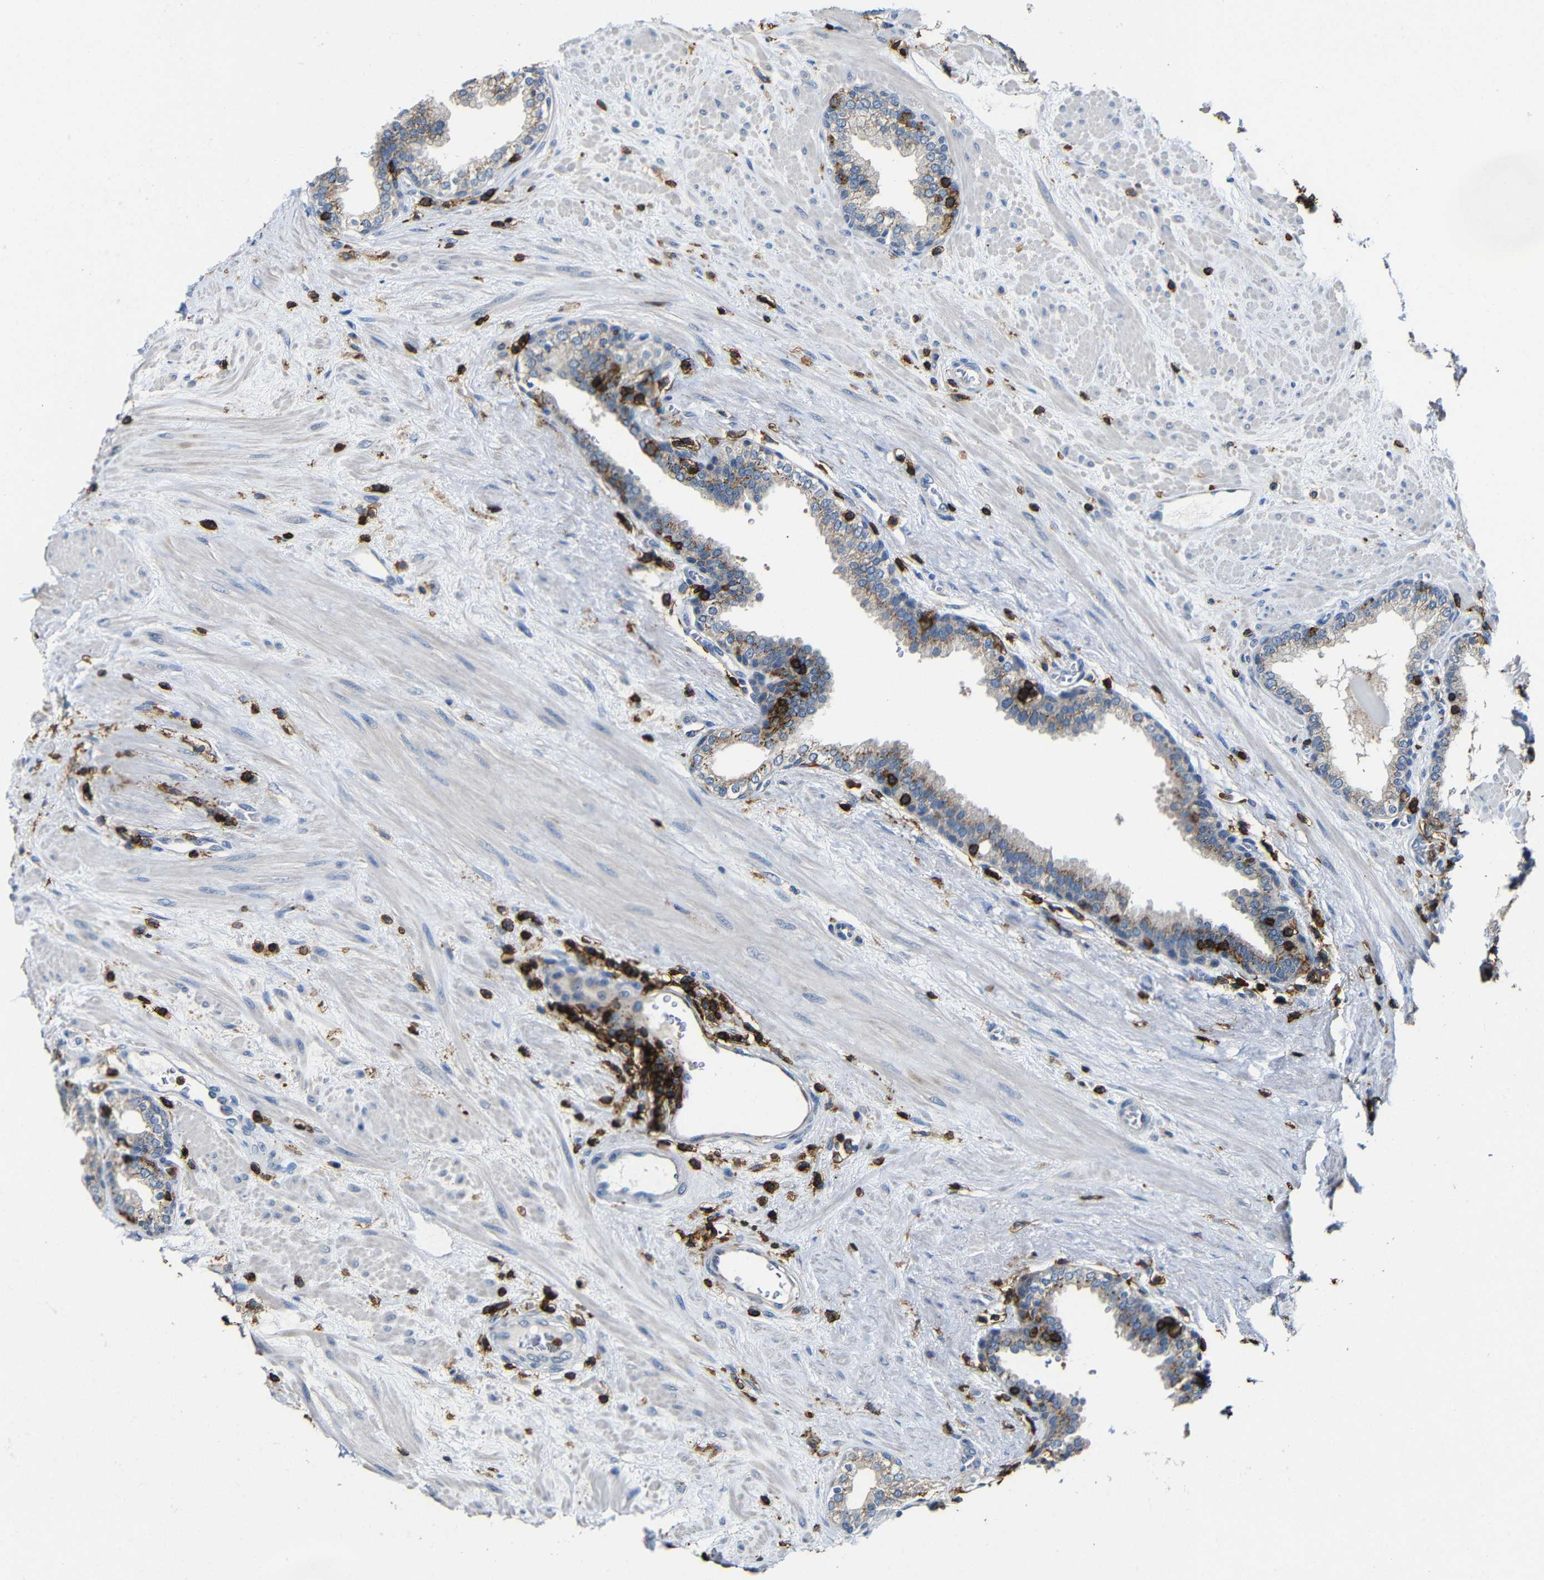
{"staining": {"intensity": "weak", "quantity": "25%-75%", "location": "cytoplasmic/membranous"}, "tissue": "prostate", "cell_type": "Glandular cells", "image_type": "normal", "snomed": [{"axis": "morphology", "description": "Normal tissue, NOS"}, {"axis": "topography", "description": "Prostate"}], "caption": "Prostate stained with immunohistochemistry (IHC) shows weak cytoplasmic/membranous staining in about 25%-75% of glandular cells. The protein of interest is shown in brown color, while the nuclei are stained blue.", "gene": "P2RY12", "patient": {"sex": "male", "age": 51}}